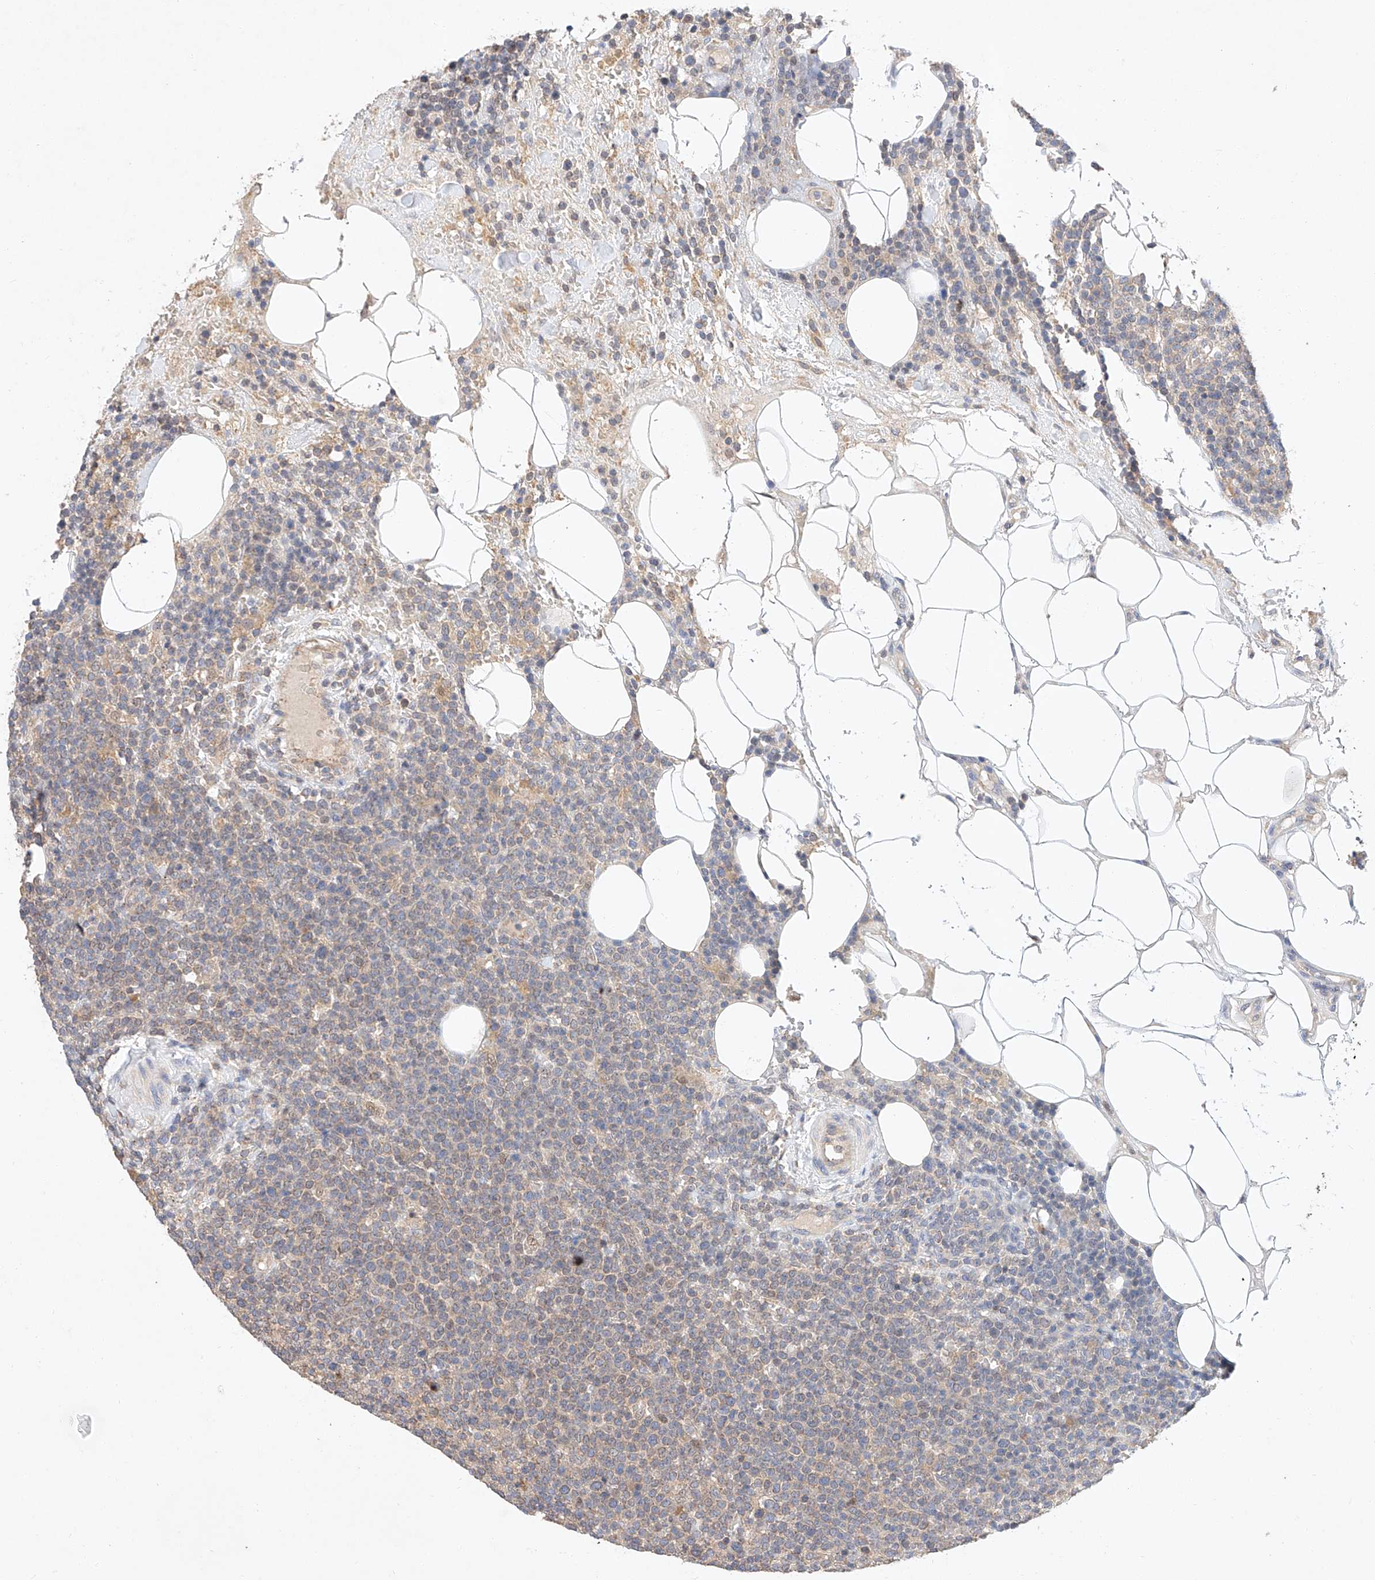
{"staining": {"intensity": "negative", "quantity": "none", "location": "none"}, "tissue": "lymphoma", "cell_type": "Tumor cells", "image_type": "cancer", "snomed": [{"axis": "morphology", "description": "Malignant lymphoma, non-Hodgkin's type, High grade"}, {"axis": "topography", "description": "Lymph node"}], "caption": "This histopathology image is of lymphoma stained with IHC to label a protein in brown with the nuclei are counter-stained blue. There is no positivity in tumor cells.", "gene": "C6orf118", "patient": {"sex": "male", "age": 61}}